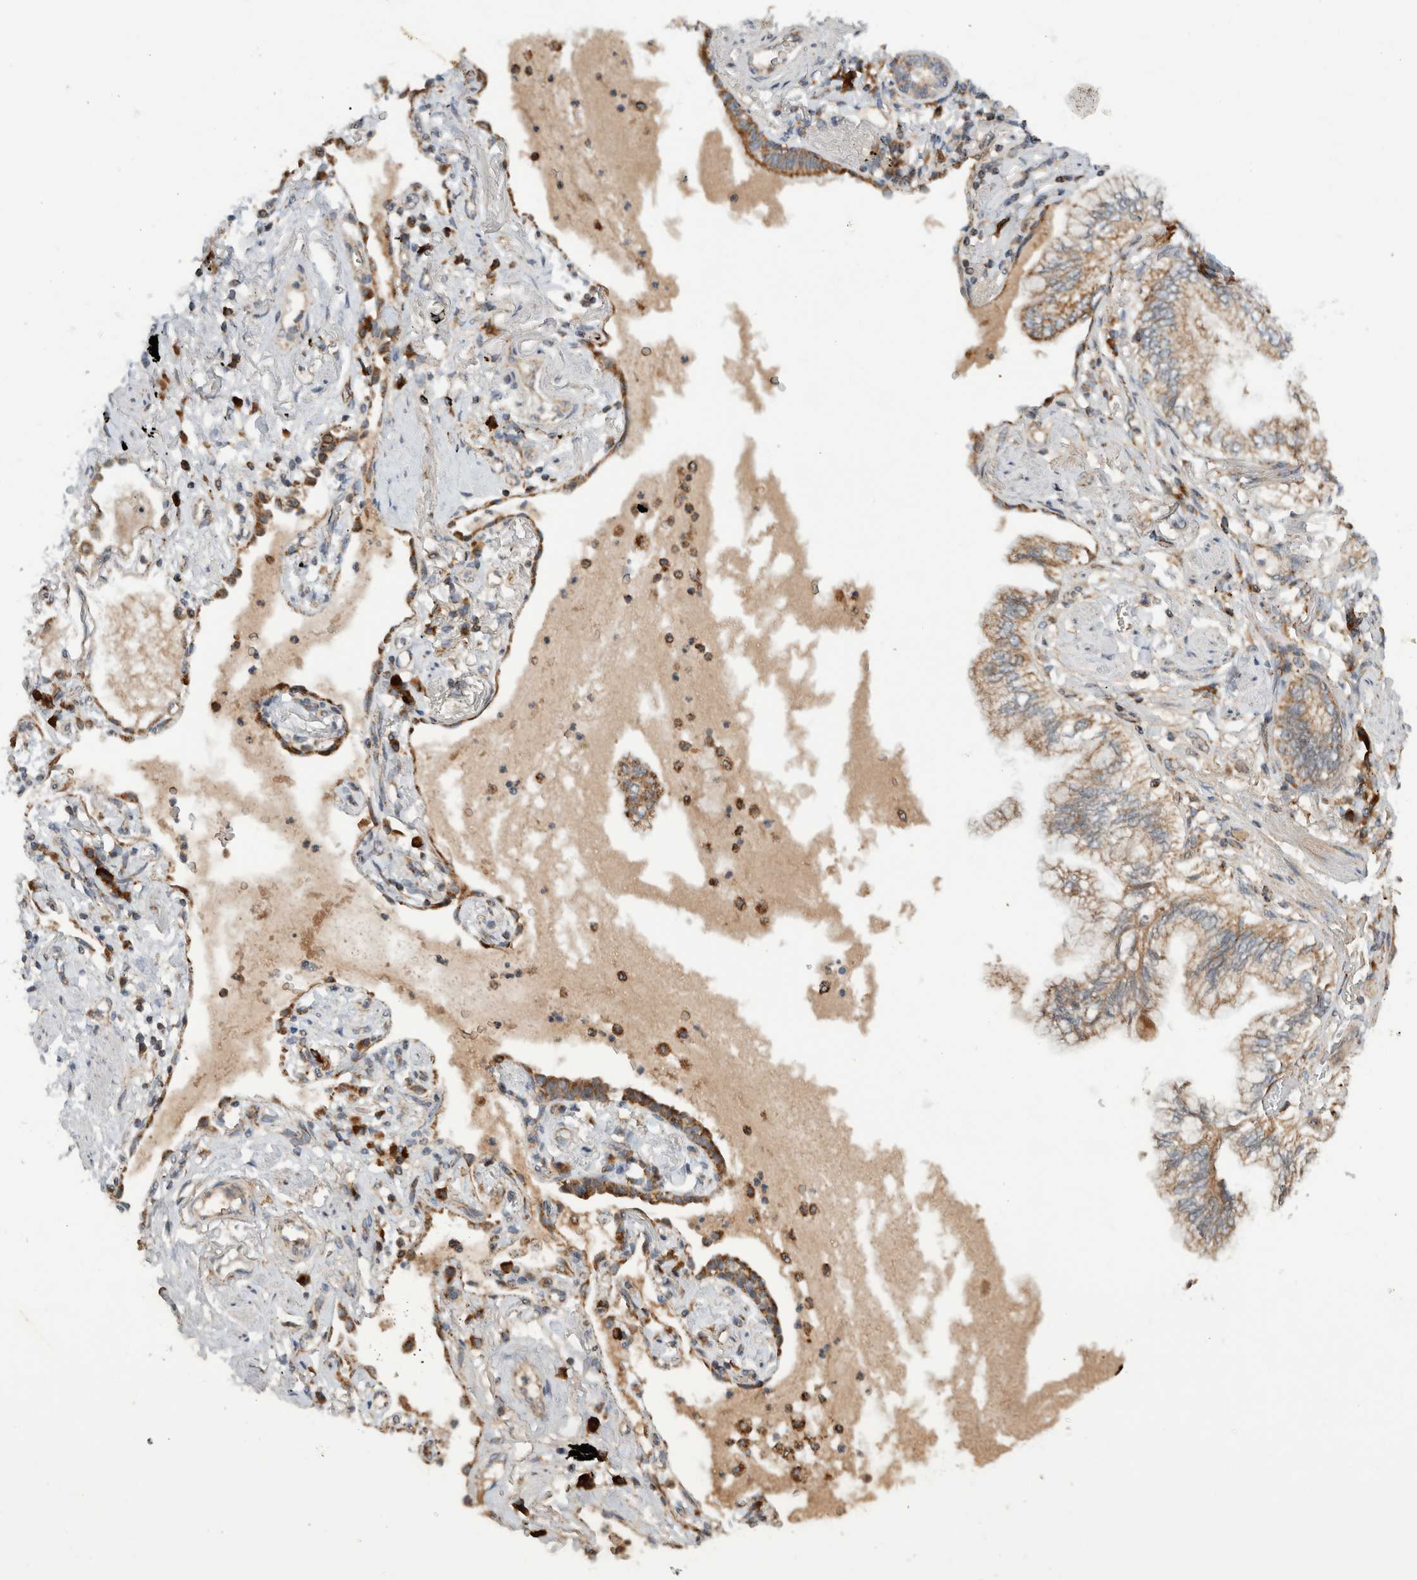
{"staining": {"intensity": "weak", "quantity": ">75%", "location": "cytoplasmic/membranous"}, "tissue": "lung cancer", "cell_type": "Tumor cells", "image_type": "cancer", "snomed": [{"axis": "morphology", "description": "Adenocarcinoma, NOS"}, {"axis": "topography", "description": "Lung"}], "caption": "The immunohistochemical stain labels weak cytoplasmic/membranous expression in tumor cells of lung cancer tissue.", "gene": "AMPD1", "patient": {"sex": "female", "age": 70}}